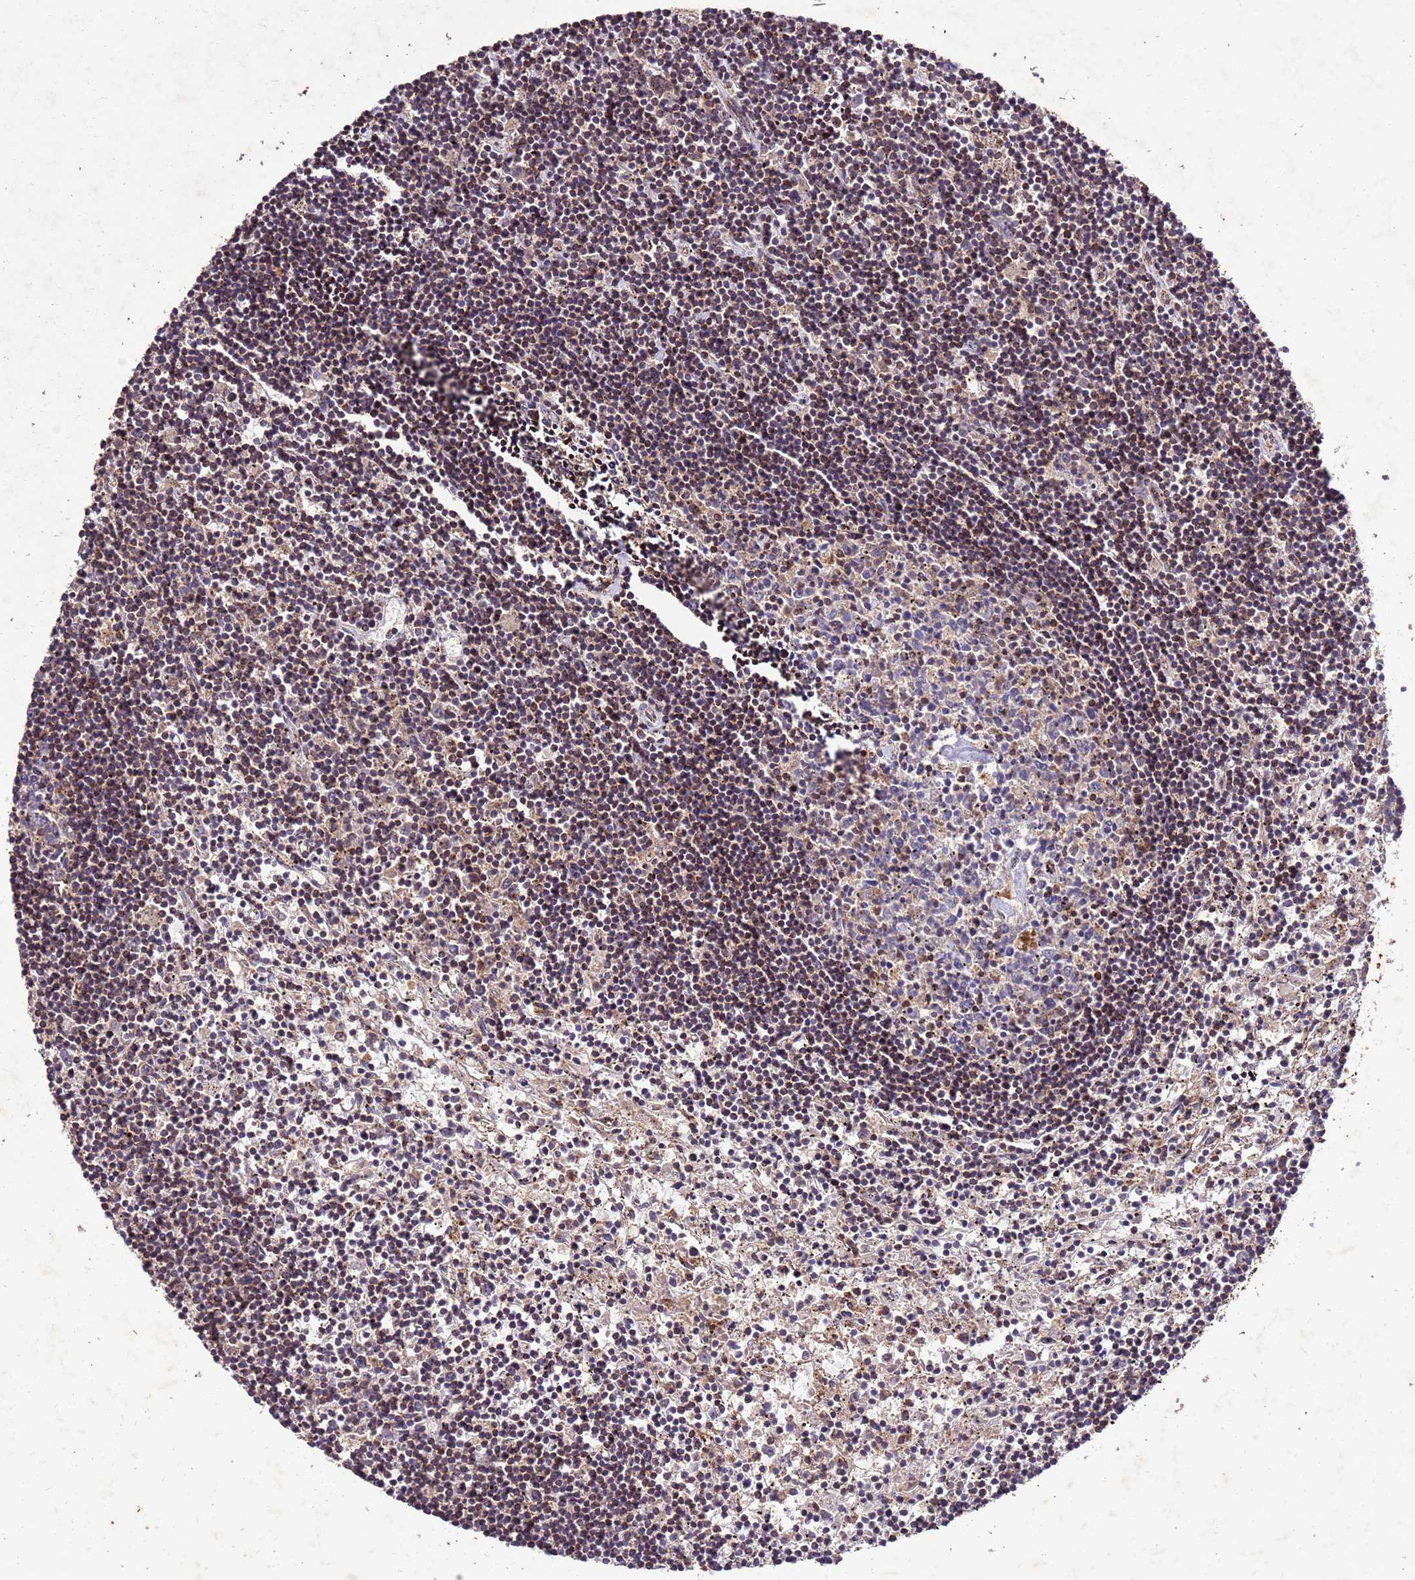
{"staining": {"intensity": "moderate", "quantity": "25%-75%", "location": "cytoplasmic/membranous"}, "tissue": "lymphoma", "cell_type": "Tumor cells", "image_type": "cancer", "snomed": [{"axis": "morphology", "description": "Malignant lymphoma, non-Hodgkin's type, Low grade"}, {"axis": "topography", "description": "Spleen"}], "caption": "A micrograph of lymphoma stained for a protein demonstrates moderate cytoplasmic/membranous brown staining in tumor cells.", "gene": "TOR4A", "patient": {"sex": "male", "age": 76}}